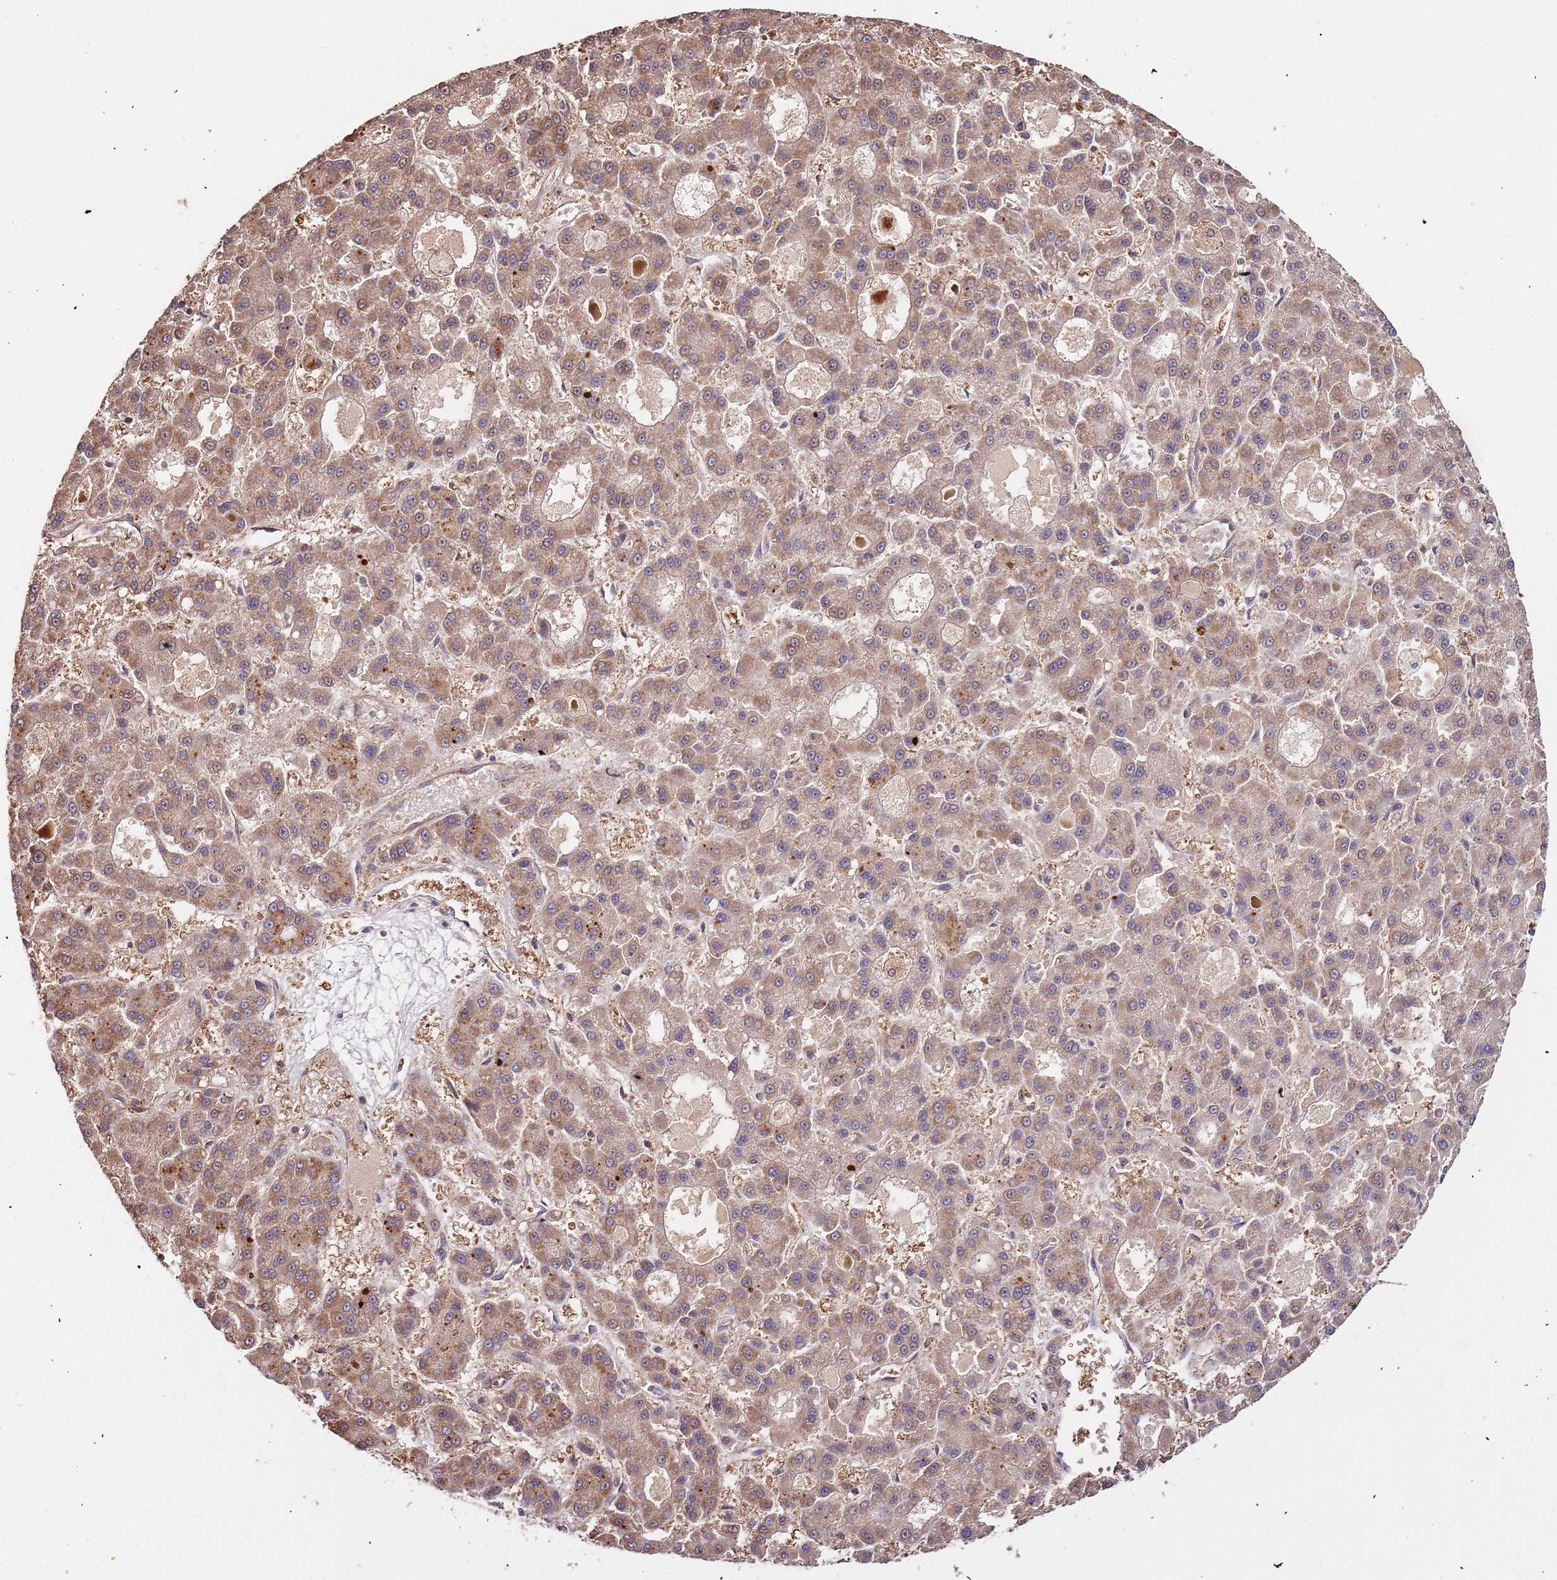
{"staining": {"intensity": "moderate", "quantity": ">75%", "location": "cytoplasmic/membranous"}, "tissue": "liver cancer", "cell_type": "Tumor cells", "image_type": "cancer", "snomed": [{"axis": "morphology", "description": "Carcinoma, Hepatocellular, NOS"}, {"axis": "topography", "description": "Liver"}], "caption": "Hepatocellular carcinoma (liver) stained for a protein (brown) shows moderate cytoplasmic/membranous positive expression in about >75% of tumor cells.", "gene": "IL17RD", "patient": {"sex": "male", "age": 70}}